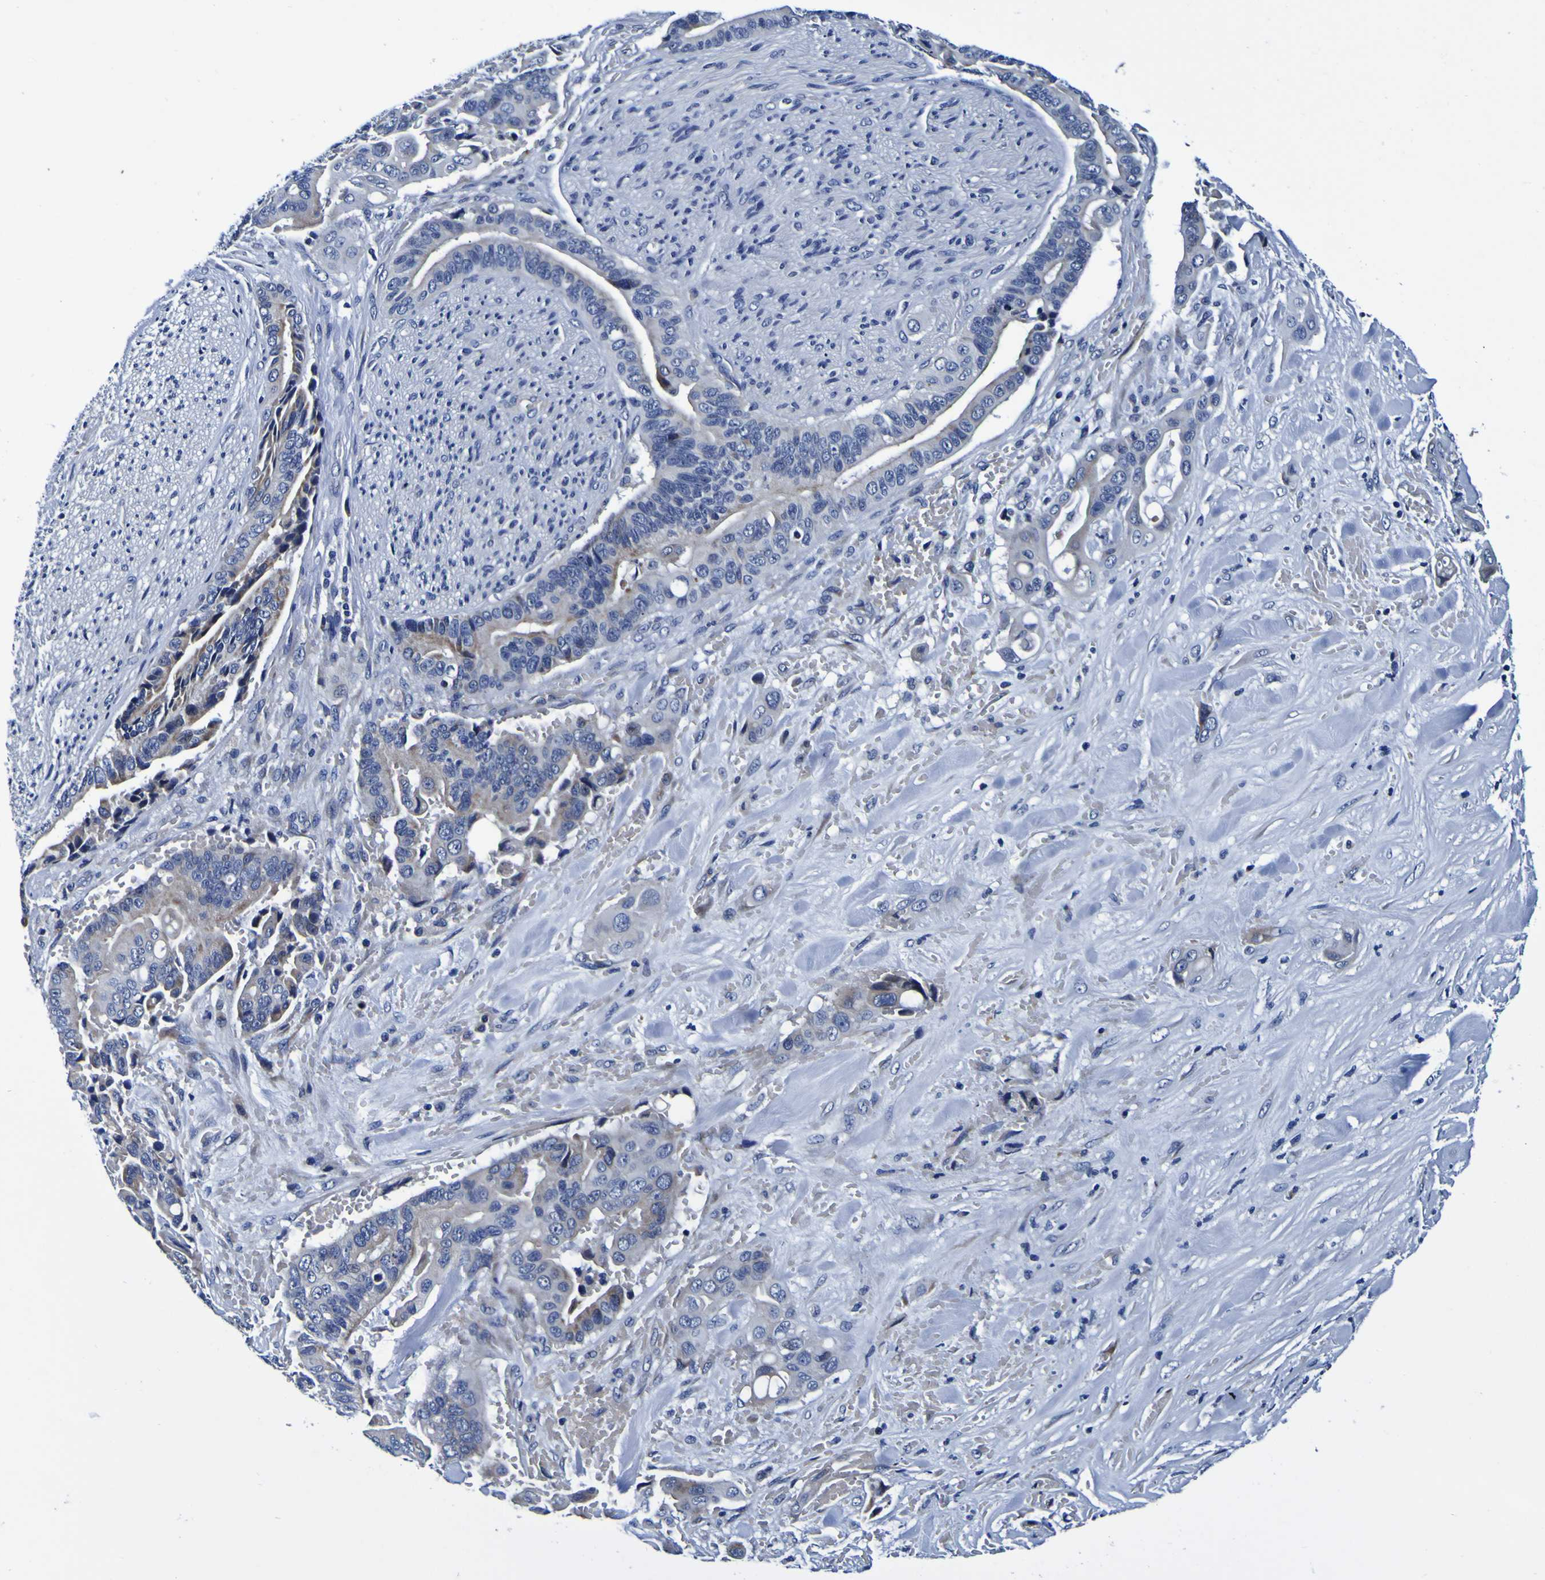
{"staining": {"intensity": "moderate", "quantity": ">75%", "location": "cytoplasmic/membranous"}, "tissue": "liver cancer", "cell_type": "Tumor cells", "image_type": "cancer", "snomed": [{"axis": "morphology", "description": "Cholangiocarcinoma"}, {"axis": "topography", "description": "Liver"}], "caption": "Tumor cells show moderate cytoplasmic/membranous expression in about >75% of cells in liver cholangiocarcinoma. (DAB IHC with brightfield microscopy, high magnification).", "gene": "PDLIM4", "patient": {"sex": "female", "age": 55}}